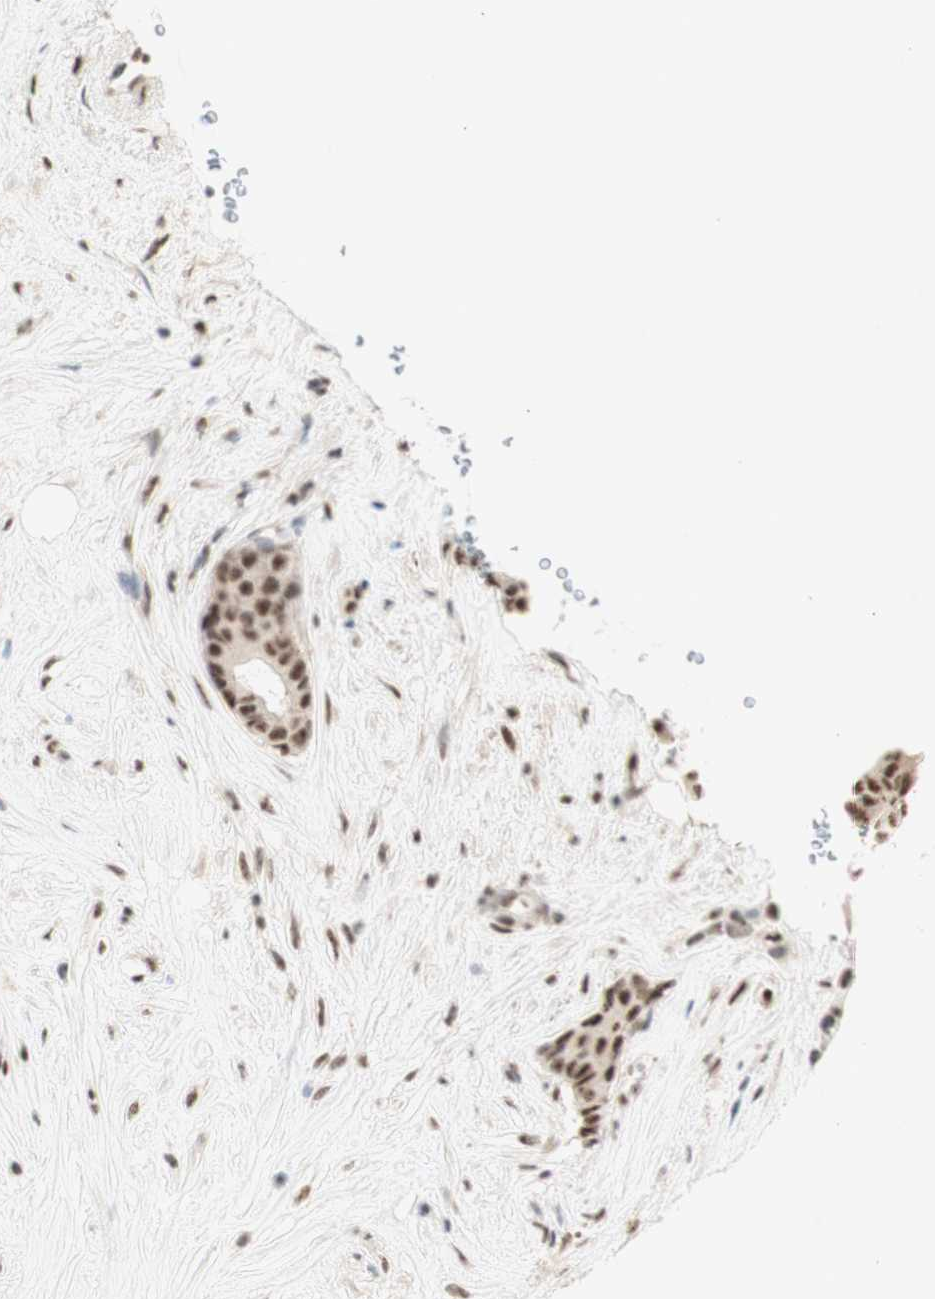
{"staining": {"intensity": "moderate", "quantity": ">75%", "location": "nuclear"}, "tissue": "breast cancer", "cell_type": "Tumor cells", "image_type": "cancer", "snomed": [{"axis": "morphology", "description": "Duct carcinoma"}, {"axis": "topography", "description": "Breast"}], "caption": "A high-resolution photomicrograph shows immunohistochemistry staining of invasive ductal carcinoma (breast), which reveals moderate nuclear expression in approximately >75% of tumor cells.", "gene": "SNRPB", "patient": {"sex": "female", "age": 75}}